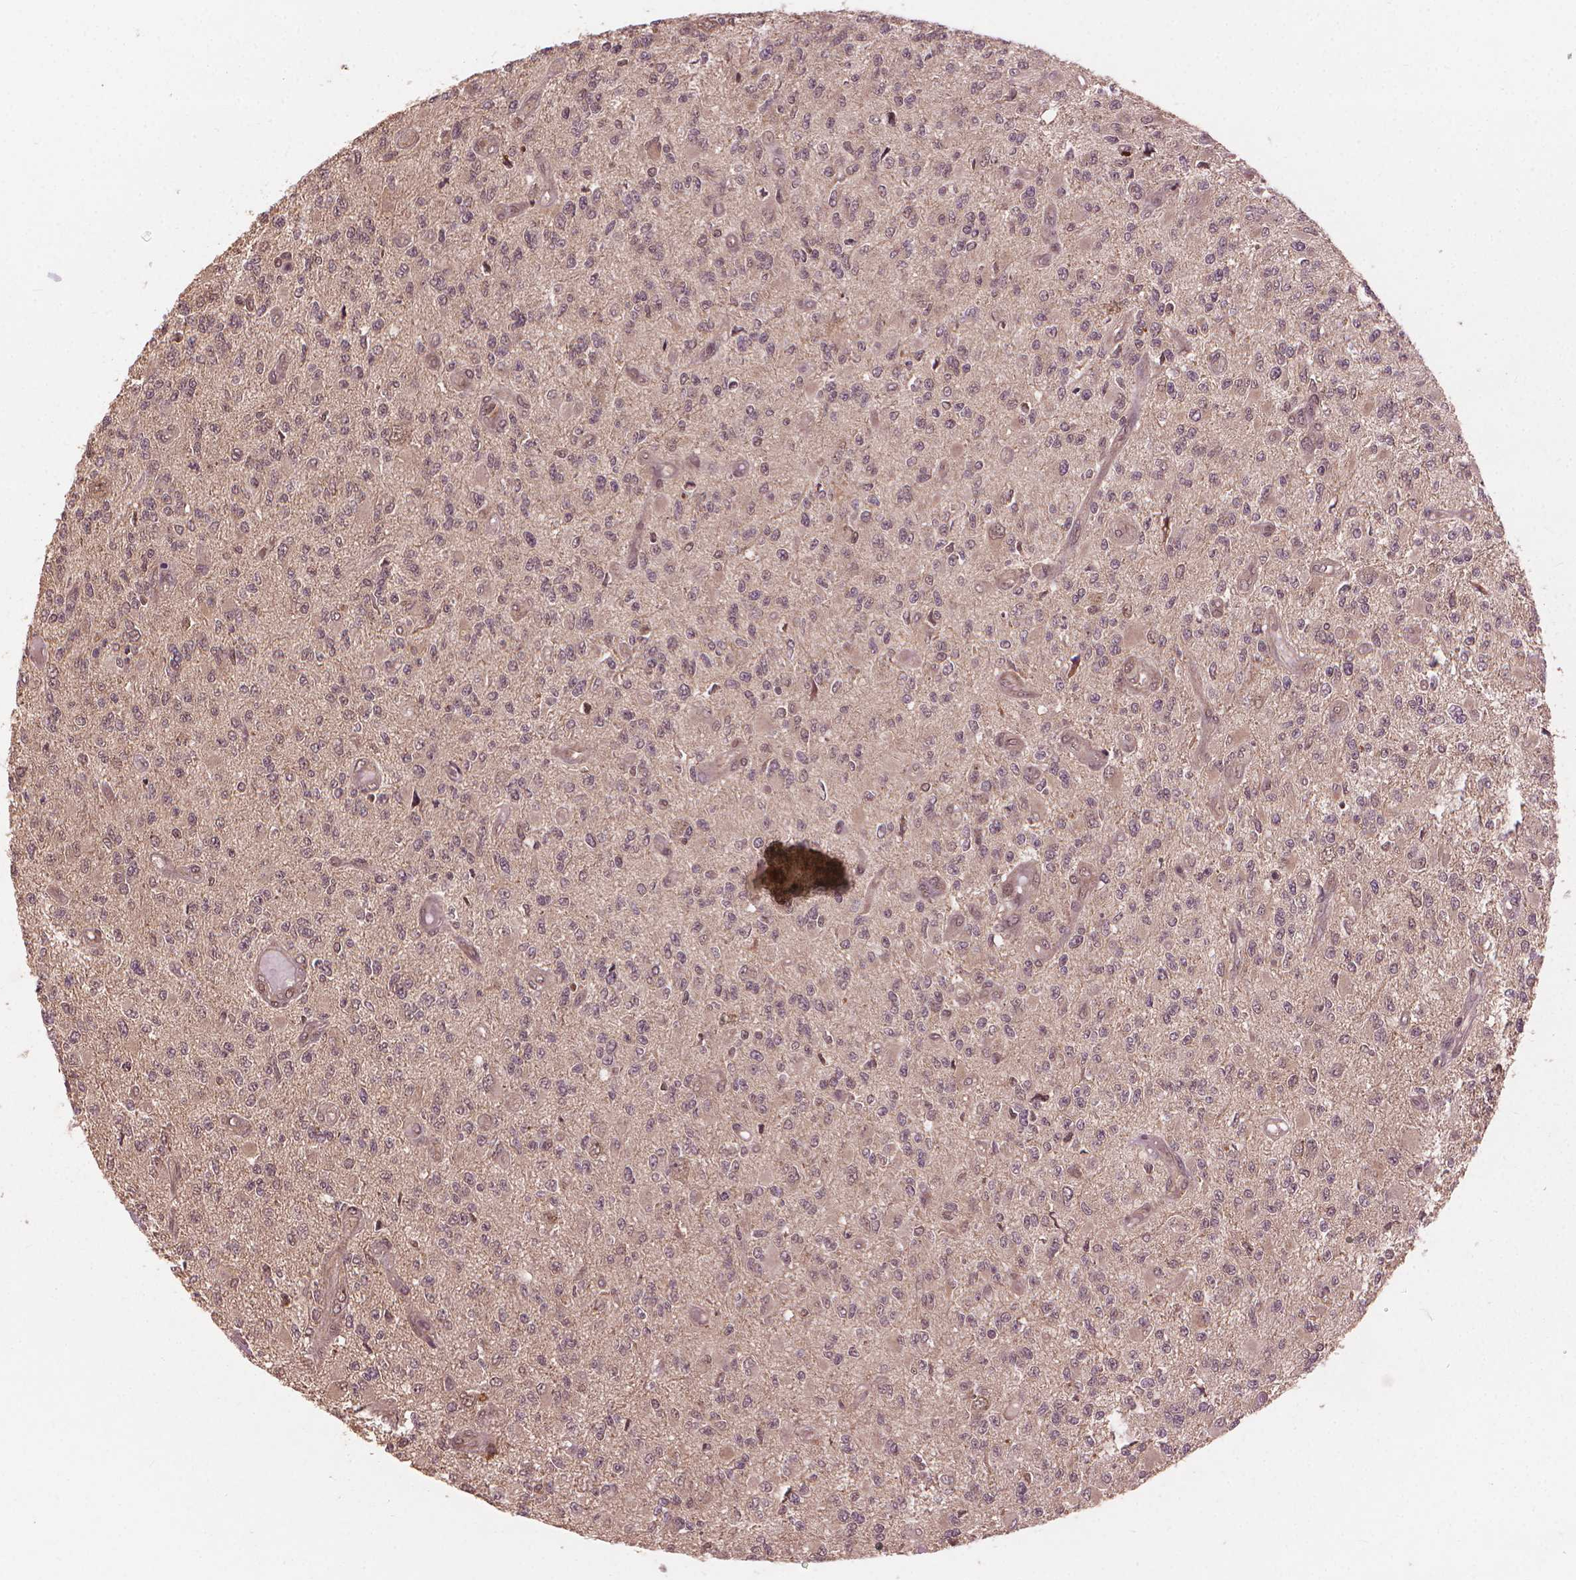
{"staining": {"intensity": "negative", "quantity": "none", "location": "none"}, "tissue": "glioma", "cell_type": "Tumor cells", "image_type": "cancer", "snomed": [{"axis": "morphology", "description": "Glioma, malignant, High grade"}, {"axis": "topography", "description": "Brain"}], "caption": "Immunohistochemistry of human malignant glioma (high-grade) reveals no staining in tumor cells.", "gene": "SSU72", "patient": {"sex": "female", "age": 63}}